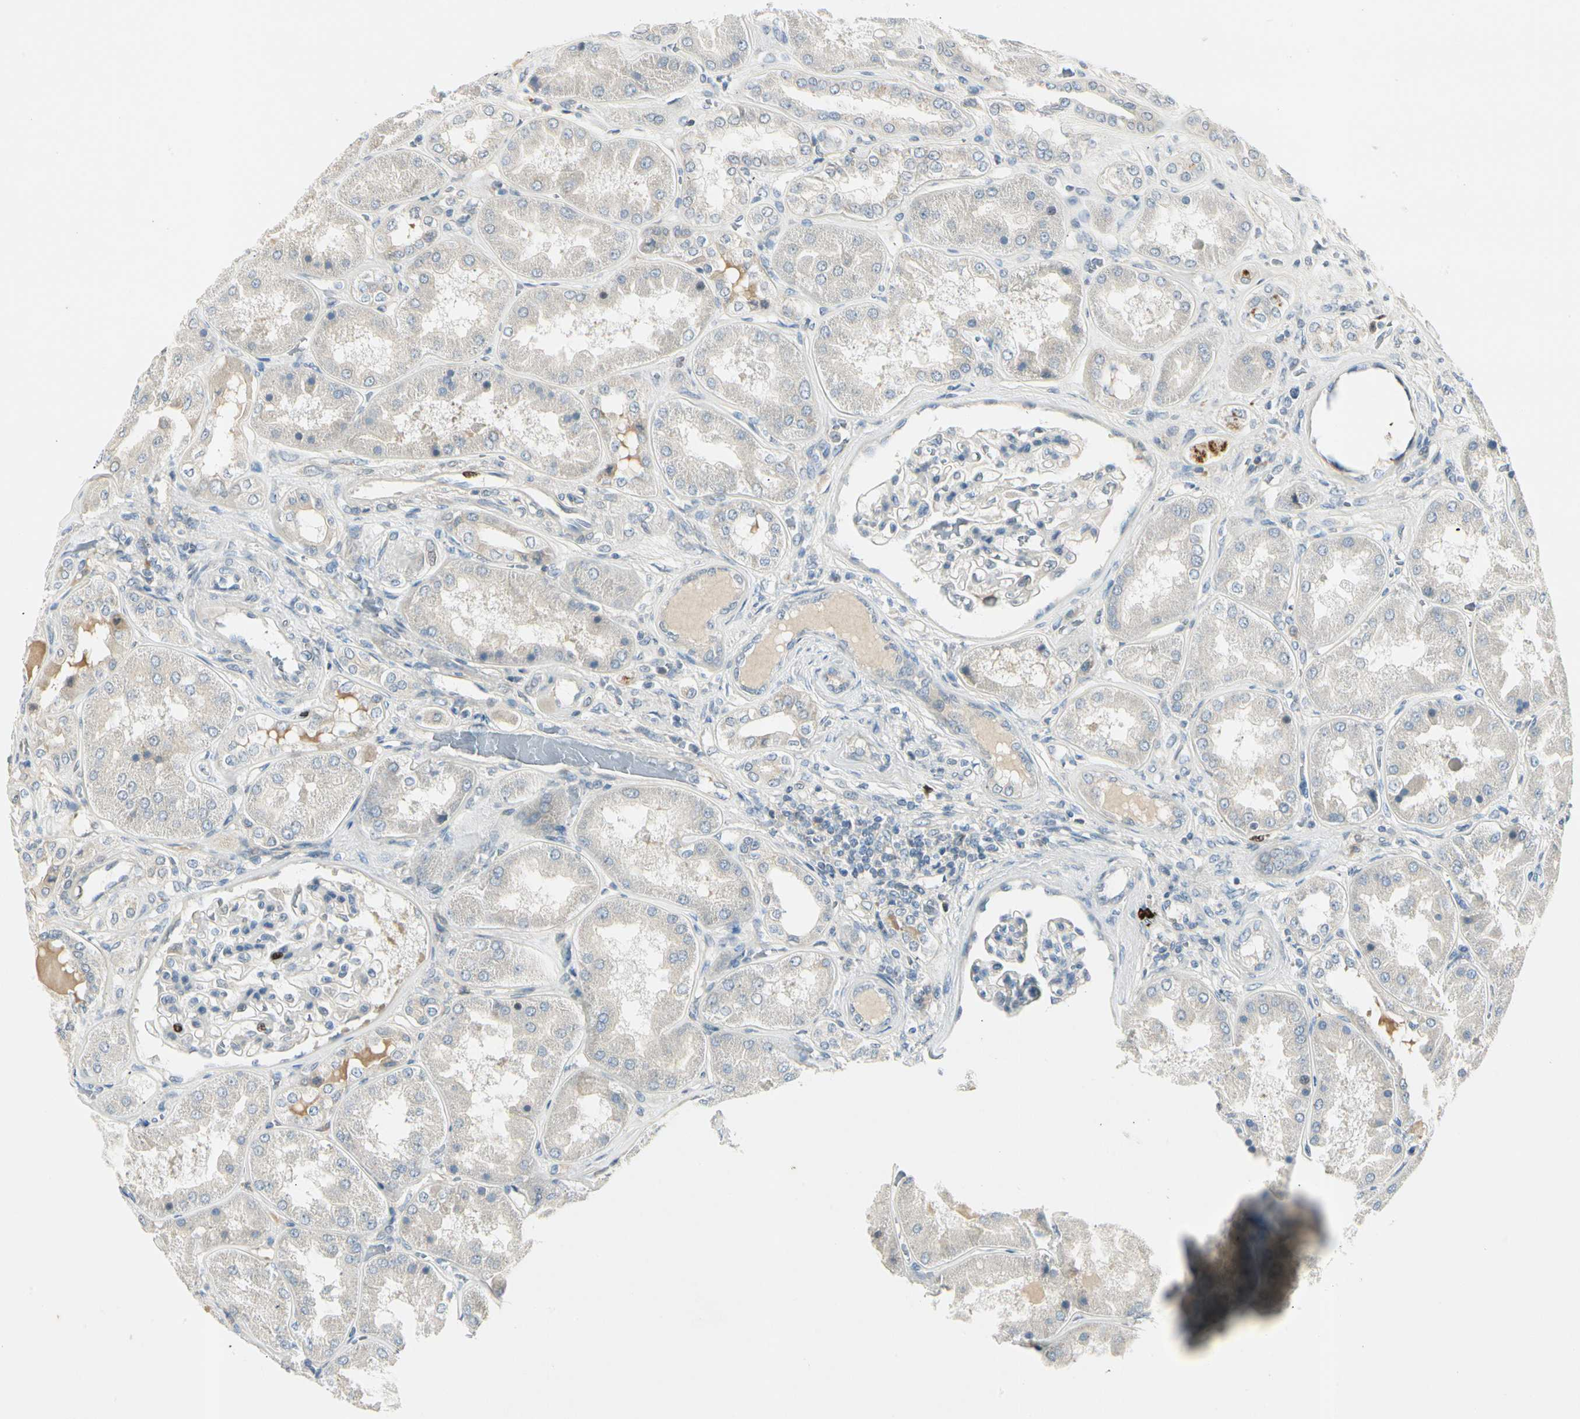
{"staining": {"intensity": "moderate", "quantity": "<25%", "location": "nuclear"}, "tissue": "kidney", "cell_type": "Cells in glomeruli", "image_type": "normal", "snomed": [{"axis": "morphology", "description": "Normal tissue, NOS"}, {"axis": "topography", "description": "Kidney"}], "caption": "Moderate nuclear positivity for a protein is present in approximately <25% of cells in glomeruli of benign kidney using immunohistochemistry.", "gene": "PITX1", "patient": {"sex": "female", "age": 56}}